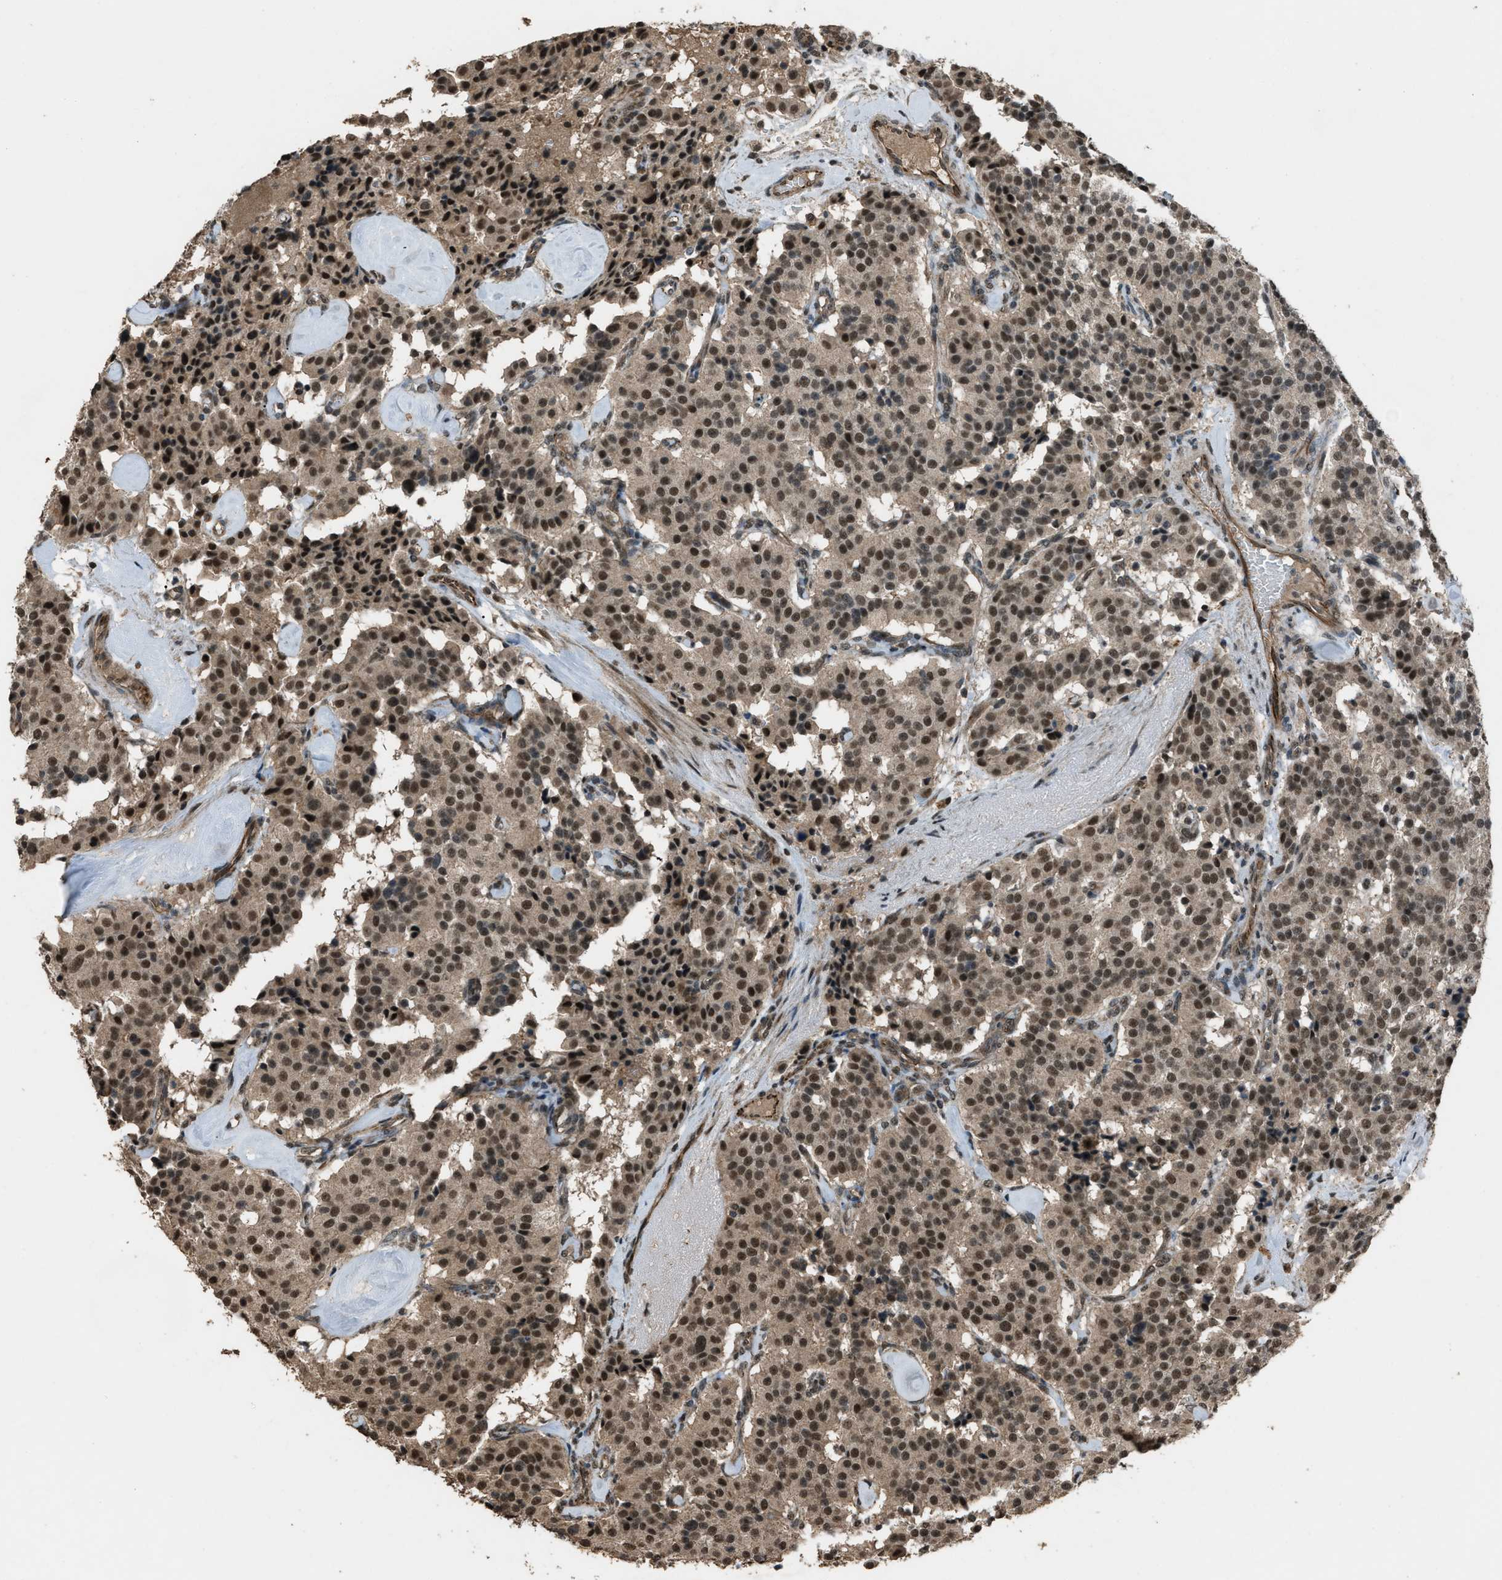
{"staining": {"intensity": "strong", "quantity": ">75%", "location": "cytoplasmic/membranous,nuclear"}, "tissue": "carcinoid", "cell_type": "Tumor cells", "image_type": "cancer", "snomed": [{"axis": "morphology", "description": "Carcinoid, malignant, NOS"}, {"axis": "topography", "description": "Lung"}], "caption": "This is a histology image of IHC staining of carcinoid, which shows strong positivity in the cytoplasmic/membranous and nuclear of tumor cells.", "gene": "SERTAD2", "patient": {"sex": "male", "age": 30}}